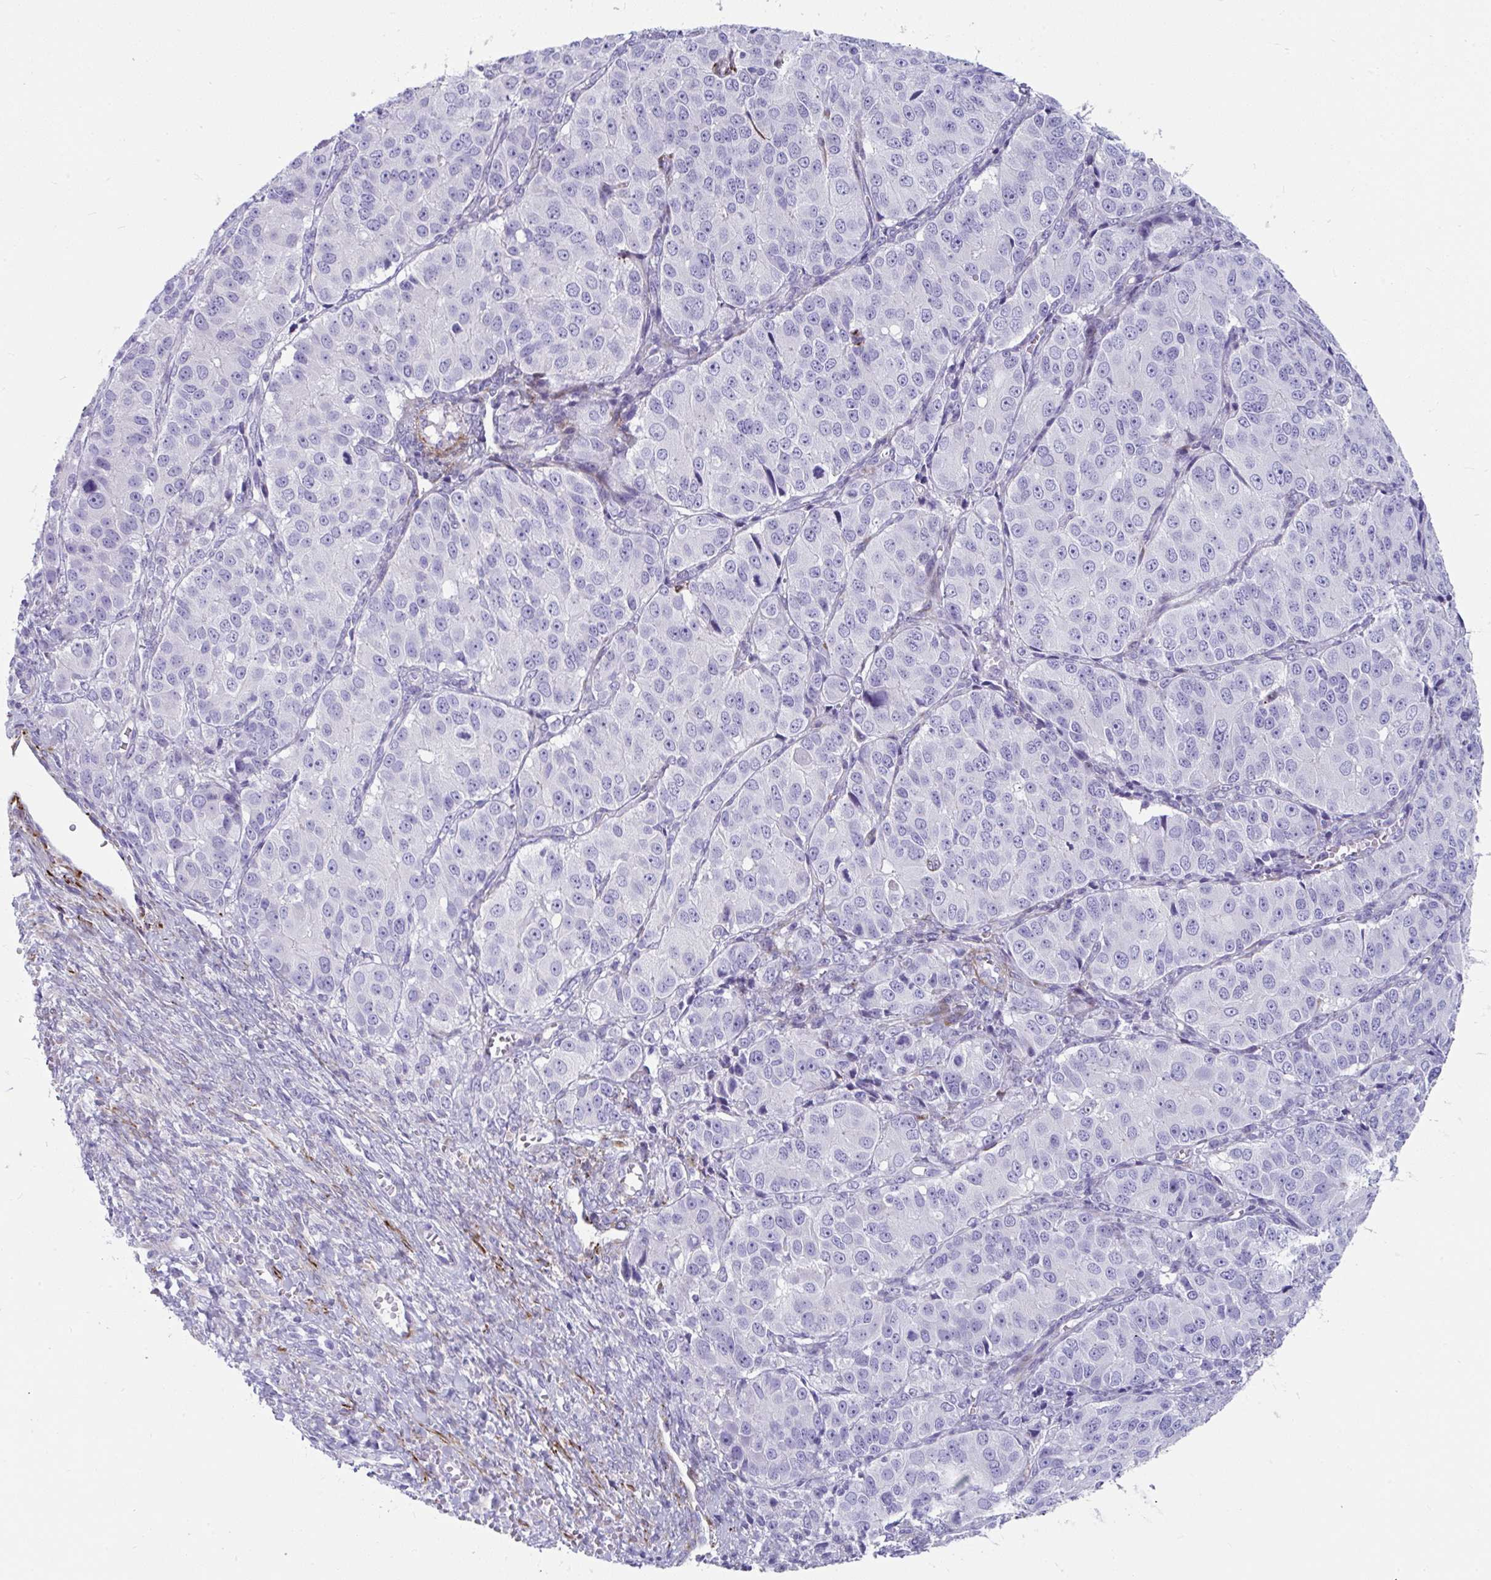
{"staining": {"intensity": "negative", "quantity": "none", "location": "none"}, "tissue": "ovarian cancer", "cell_type": "Tumor cells", "image_type": "cancer", "snomed": [{"axis": "morphology", "description": "Carcinoma, endometroid"}, {"axis": "topography", "description": "Ovary"}], "caption": "This is a photomicrograph of immunohistochemistry (IHC) staining of ovarian cancer, which shows no staining in tumor cells.", "gene": "GRXCR2", "patient": {"sex": "female", "age": 51}}